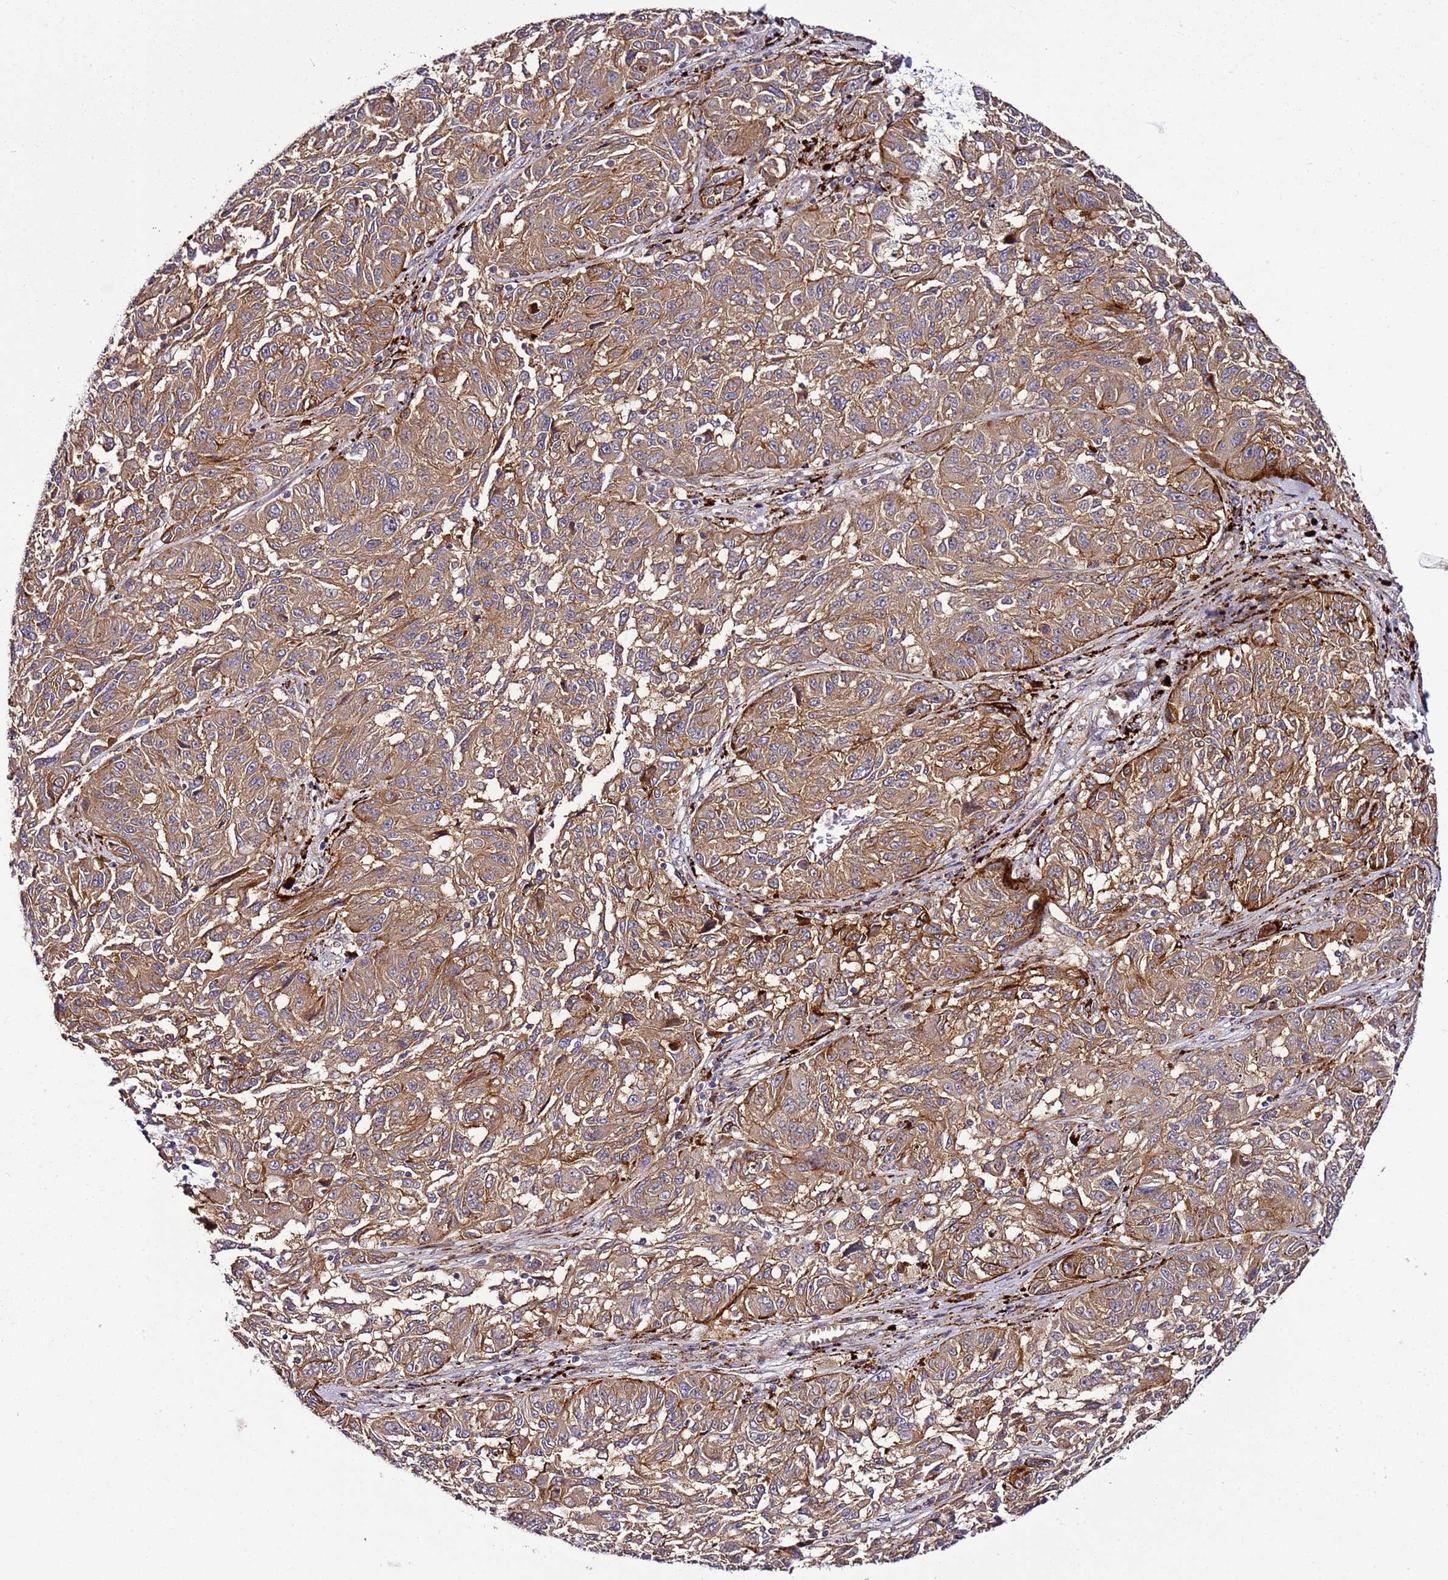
{"staining": {"intensity": "moderate", "quantity": ">75%", "location": "cytoplasmic/membranous"}, "tissue": "melanoma", "cell_type": "Tumor cells", "image_type": "cancer", "snomed": [{"axis": "morphology", "description": "Malignant melanoma, NOS"}, {"axis": "topography", "description": "Skin"}], "caption": "There is medium levels of moderate cytoplasmic/membranous expression in tumor cells of malignant melanoma, as demonstrated by immunohistochemical staining (brown color).", "gene": "PVRIG", "patient": {"sex": "male", "age": 53}}